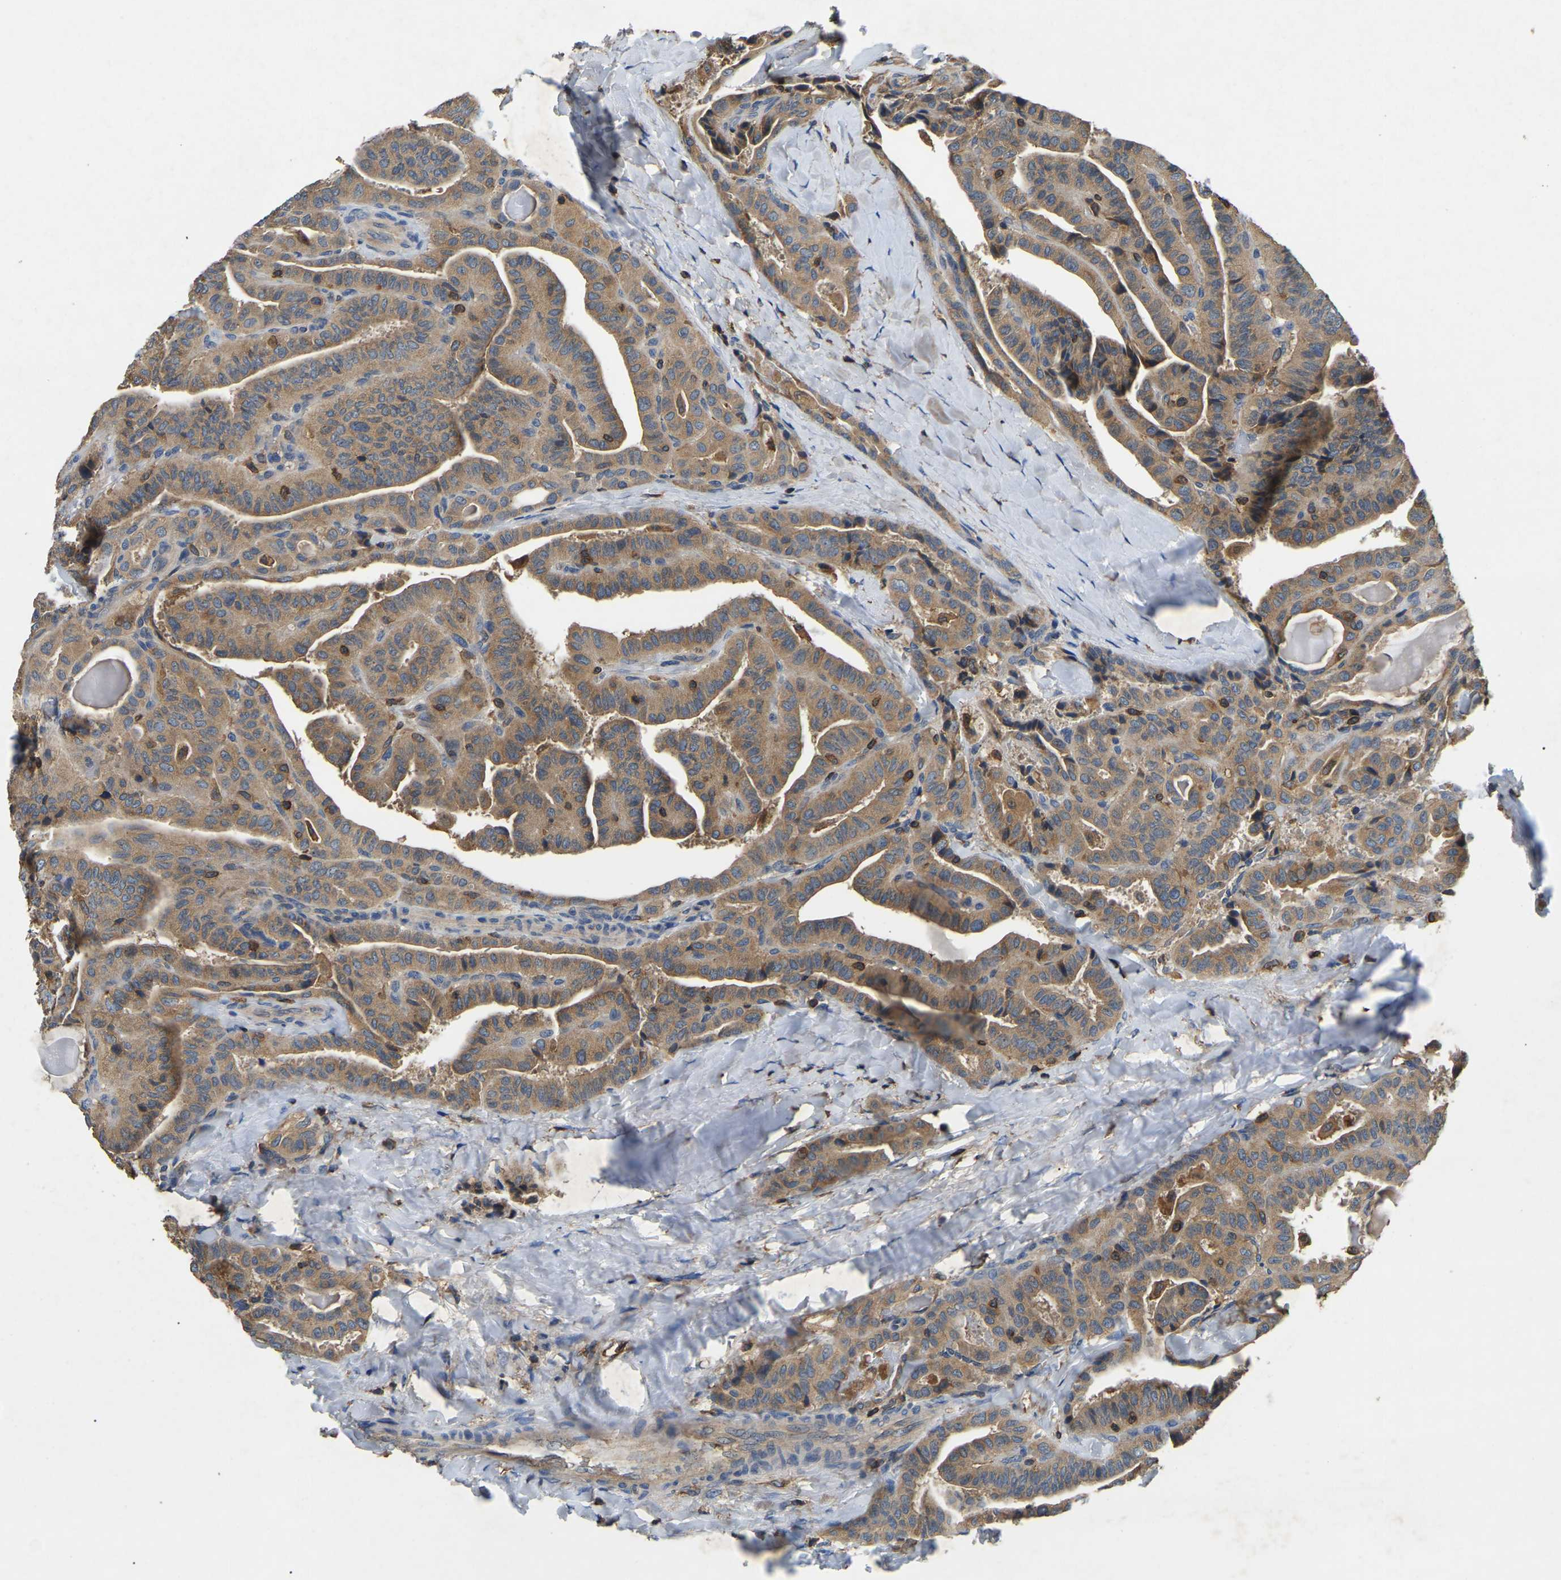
{"staining": {"intensity": "moderate", "quantity": ">75%", "location": "cytoplasmic/membranous"}, "tissue": "thyroid cancer", "cell_type": "Tumor cells", "image_type": "cancer", "snomed": [{"axis": "morphology", "description": "Papillary adenocarcinoma, NOS"}, {"axis": "topography", "description": "Thyroid gland"}], "caption": "Thyroid cancer was stained to show a protein in brown. There is medium levels of moderate cytoplasmic/membranous staining in approximately >75% of tumor cells. The staining was performed using DAB, with brown indicating positive protein expression. Nuclei are stained blue with hematoxylin.", "gene": "SMPD2", "patient": {"sex": "male", "age": 77}}